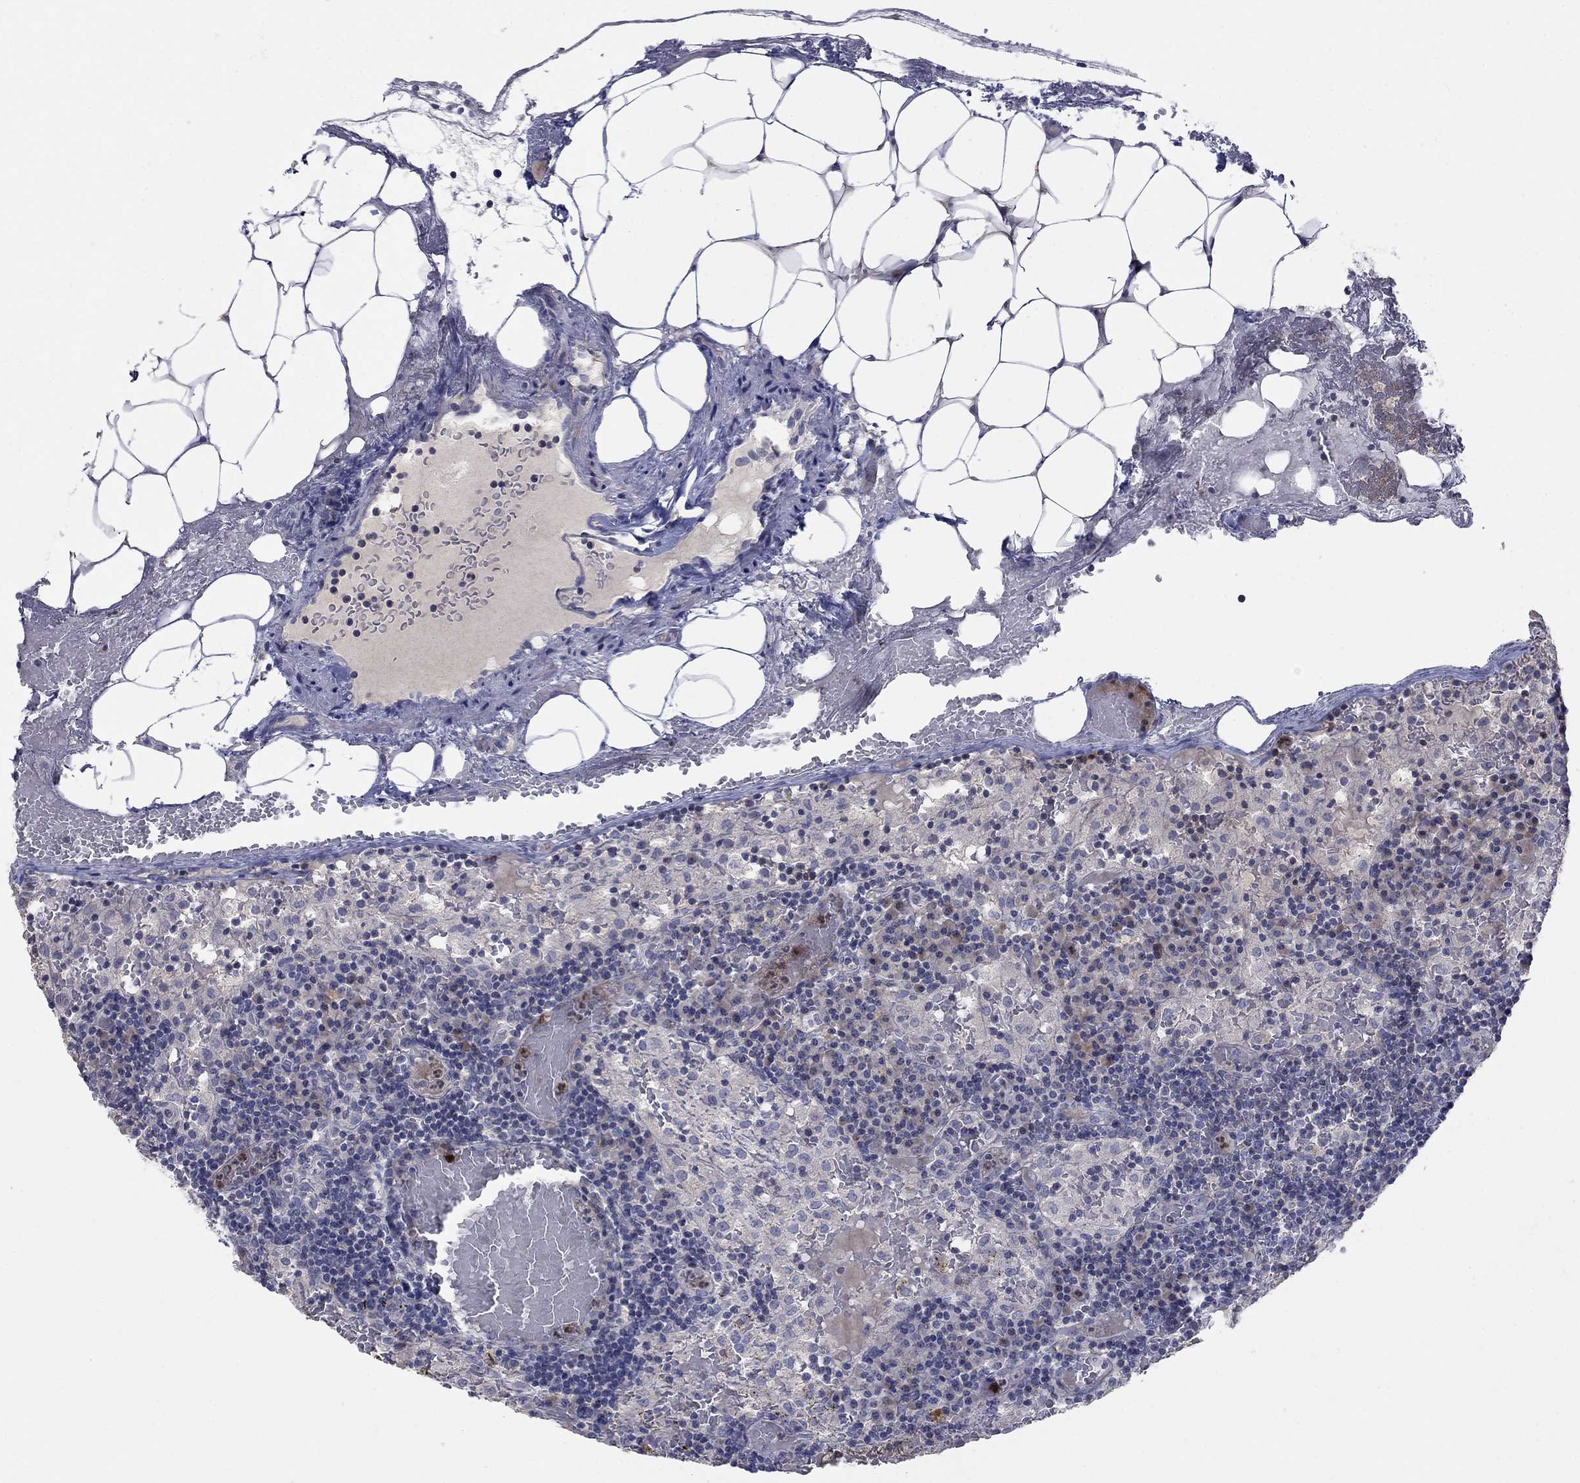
{"staining": {"intensity": "negative", "quantity": "none", "location": "none"}, "tissue": "lymph node", "cell_type": "Germinal center cells", "image_type": "normal", "snomed": [{"axis": "morphology", "description": "Normal tissue, NOS"}, {"axis": "topography", "description": "Lymph node"}], "caption": "The histopathology image shows no staining of germinal center cells in benign lymph node. (DAB IHC visualized using brightfield microscopy, high magnification).", "gene": "TMEM249", "patient": {"sex": "male", "age": 62}}